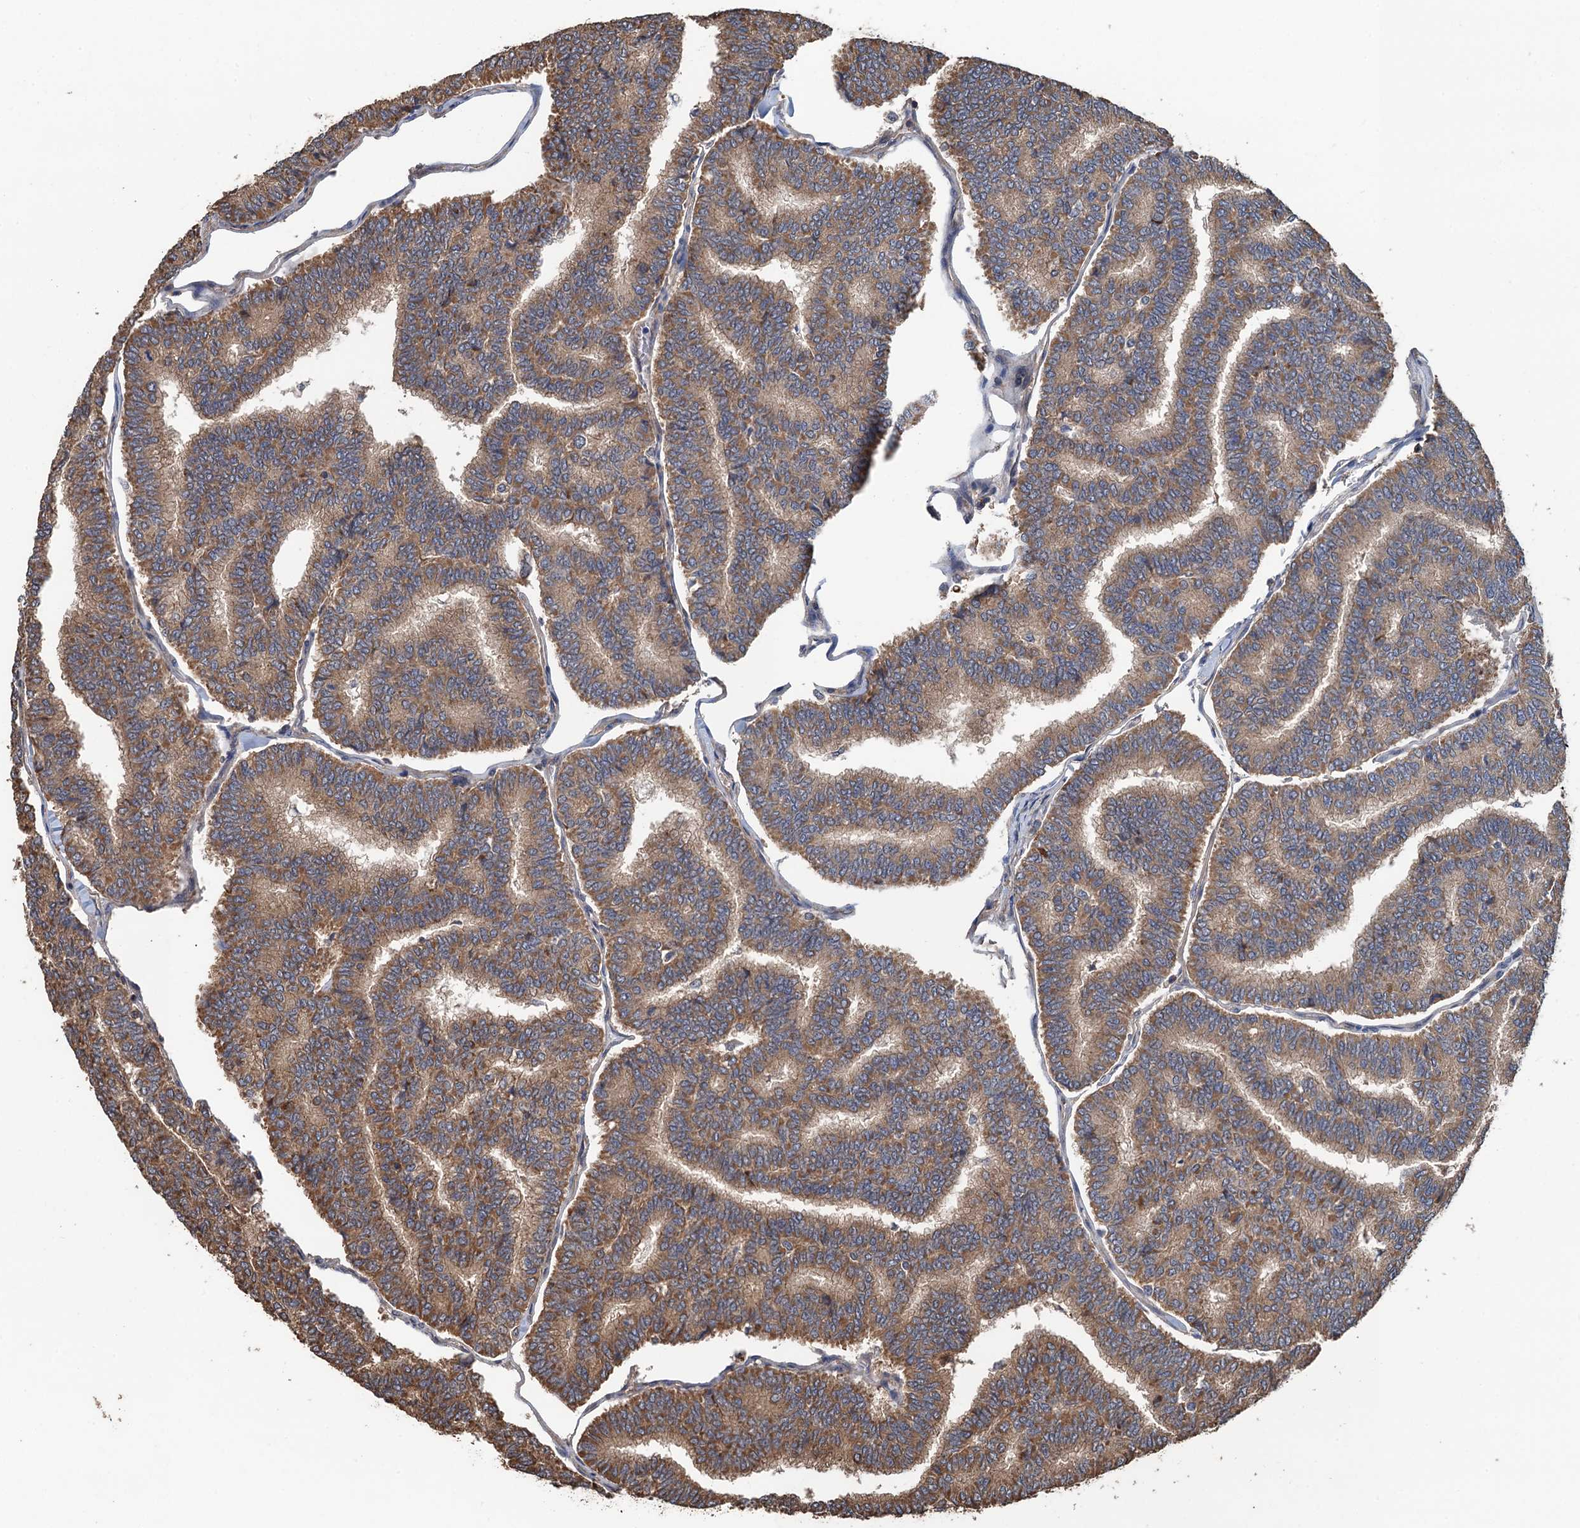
{"staining": {"intensity": "moderate", "quantity": "25%-75%", "location": "cytoplasmic/membranous"}, "tissue": "thyroid cancer", "cell_type": "Tumor cells", "image_type": "cancer", "snomed": [{"axis": "morphology", "description": "Papillary adenocarcinoma, NOS"}, {"axis": "topography", "description": "Thyroid gland"}], "caption": "Tumor cells display medium levels of moderate cytoplasmic/membranous positivity in approximately 25%-75% of cells in human thyroid cancer.", "gene": "PPP4R1", "patient": {"sex": "female", "age": 35}}